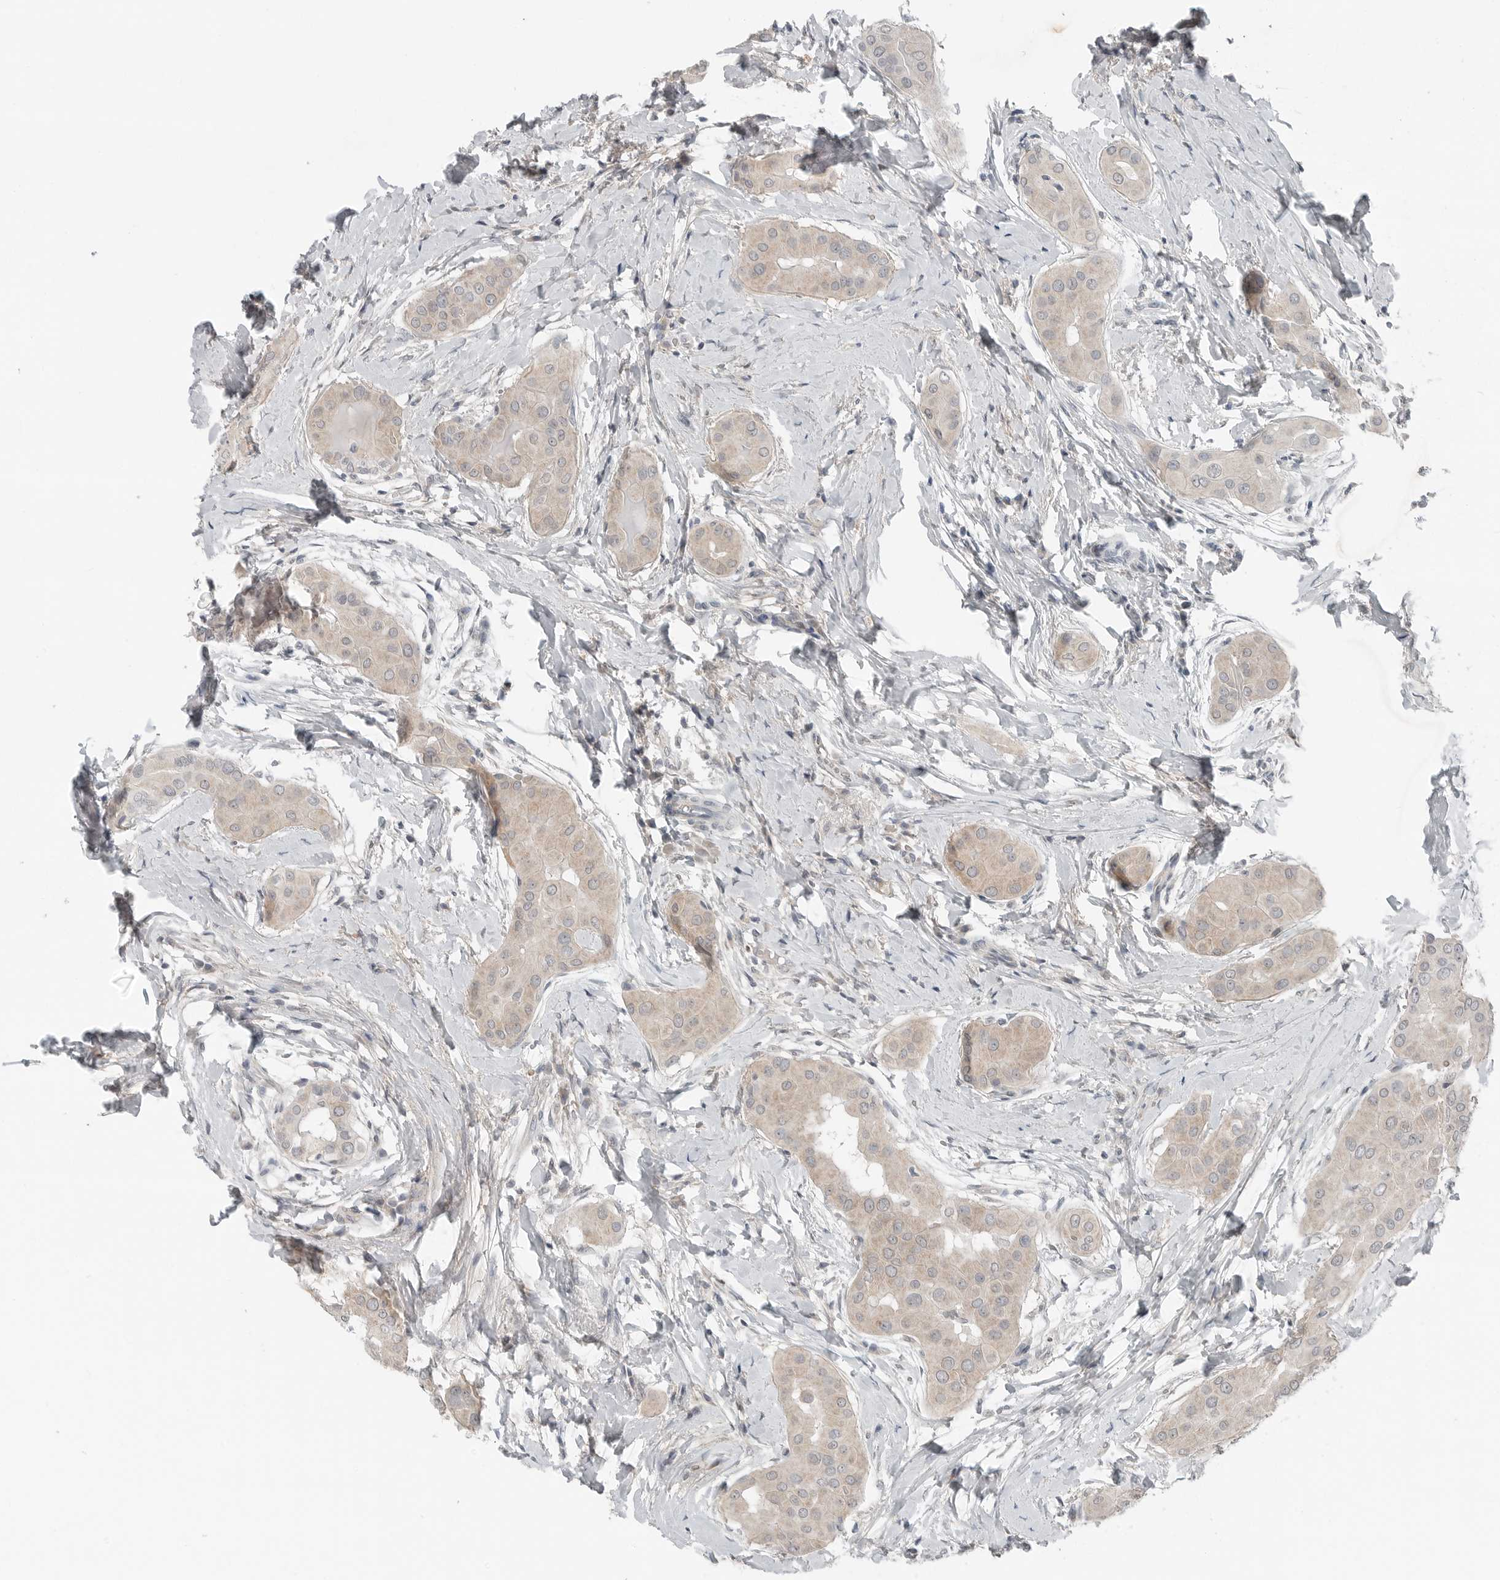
{"staining": {"intensity": "weak", "quantity": ">75%", "location": "cytoplasmic/membranous"}, "tissue": "thyroid cancer", "cell_type": "Tumor cells", "image_type": "cancer", "snomed": [{"axis": "morphology", "description": "Papillary adenocarcinoma, NOS"}, {"axis": "topography", "description": "Thyroid gland"}], "caption": "Protein staining demonstrates weak cytoplasmic/membranous expression in about >75% of tumor cells in thyroid cancer (papillary adenocarcinoma). The staining was performed using DAB (3,3'-diaminobenzidine), with brown indicating positive protein expression. Nuclei are stained blue with hematoxylin.", "gene": "FCRLB", "patient": {"sex": "male", "age": 33}}